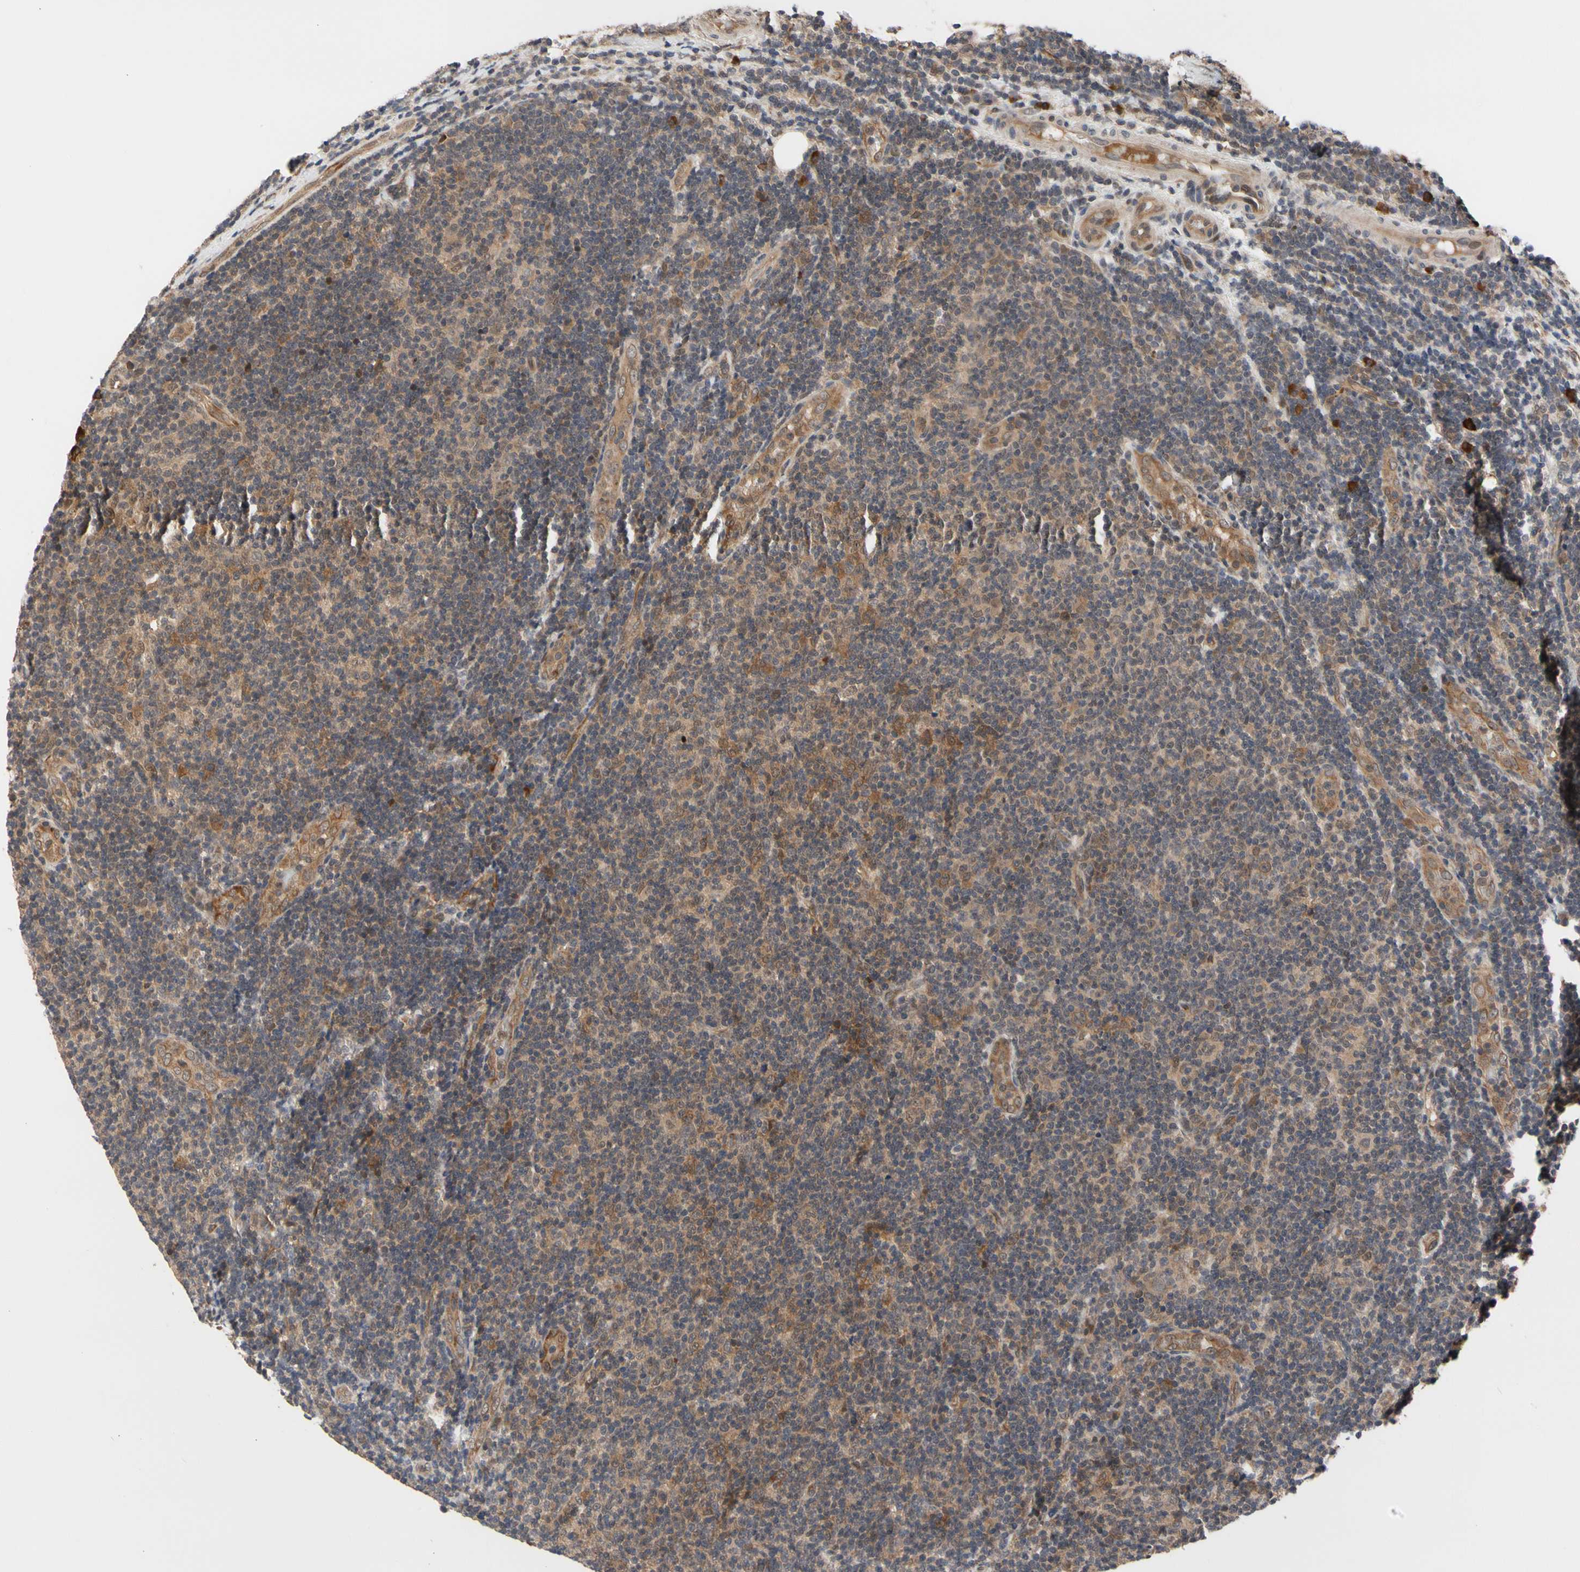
{"staining": {"intensity": "weak", "quantity": "25%-75%", "location": "cytoplasmic/membranous"}, "tissue": "lymphoma", "cell_type": "Tumor cells", "image_type": "cancer", "snomed": [{"axis": "morphology", "description": "Malignant lymphoma, non-Hodgkin's type, Low grade"}, {"axis": "topography", "description": "Lymph node"}], "caption": "Low-grade malignant lymphoma, non-Hodgkin's type tissue shows weak cytoplasmic/membranous expression in approximately 25%-75% of tumor cells Ihc stains the protein in brown and the nuclei are stained blue.", "gene": "CYTIP", "patient": {"sex": "male", "age": 83}}